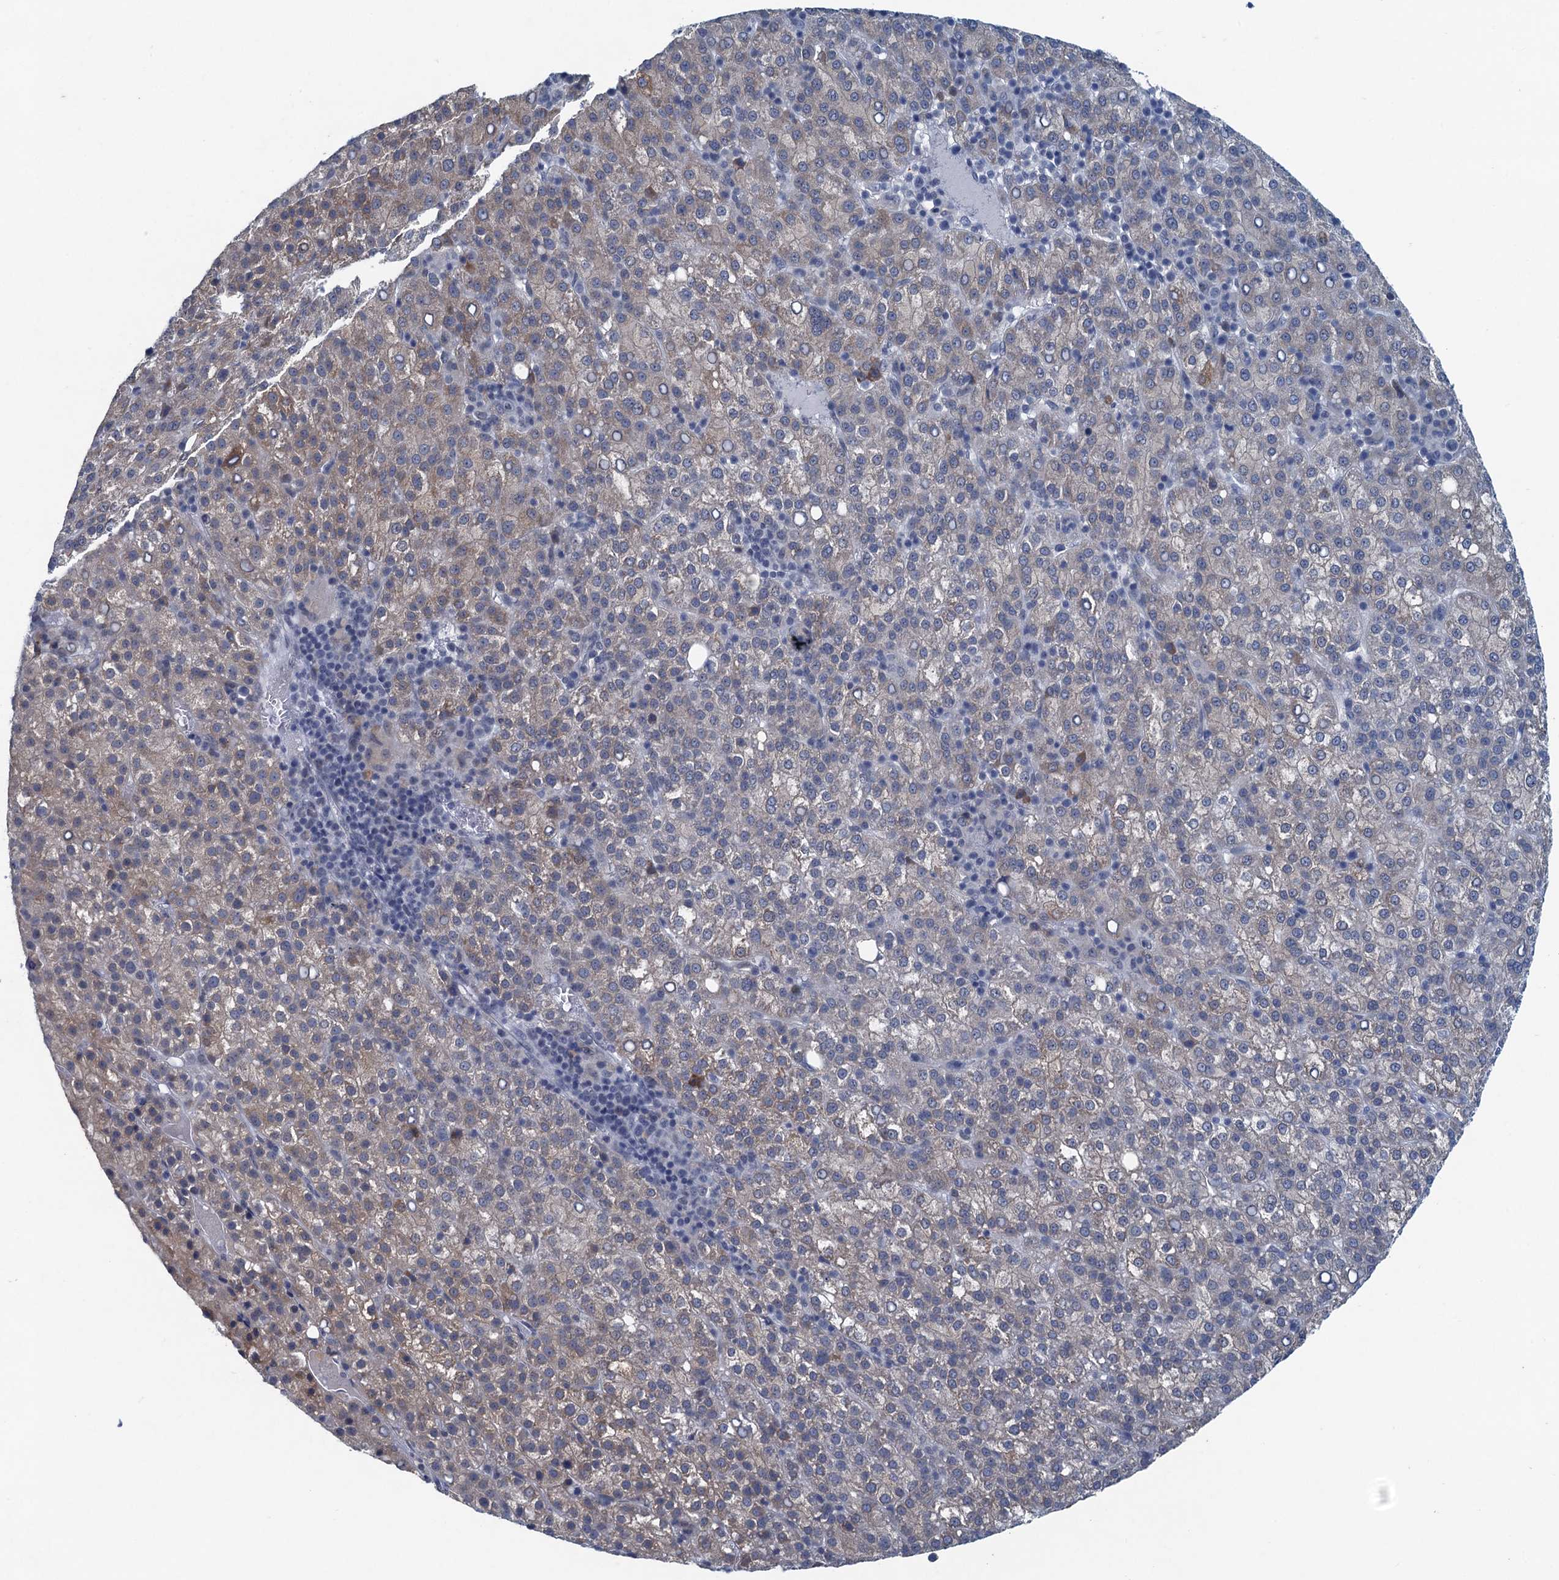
{"staining": {"intensity": "weak", "quantity": "<25%", "location": "cytoplasmic/membranous"}, "tissue": "liver cancer", "cell_type": "Tumor cells", "image_type": "cancer", "snomed": [{"axis": "morphology", "description": "Carcinoma, Hepatocellular, NOS"}, {"axis": "topography", "description": "Liver"}], "caption": "Tumor cells show no significant protein positivity in liver cancer.", "gene": "HAPSTR1", "patient": {"sex": "female", "age": 58}}